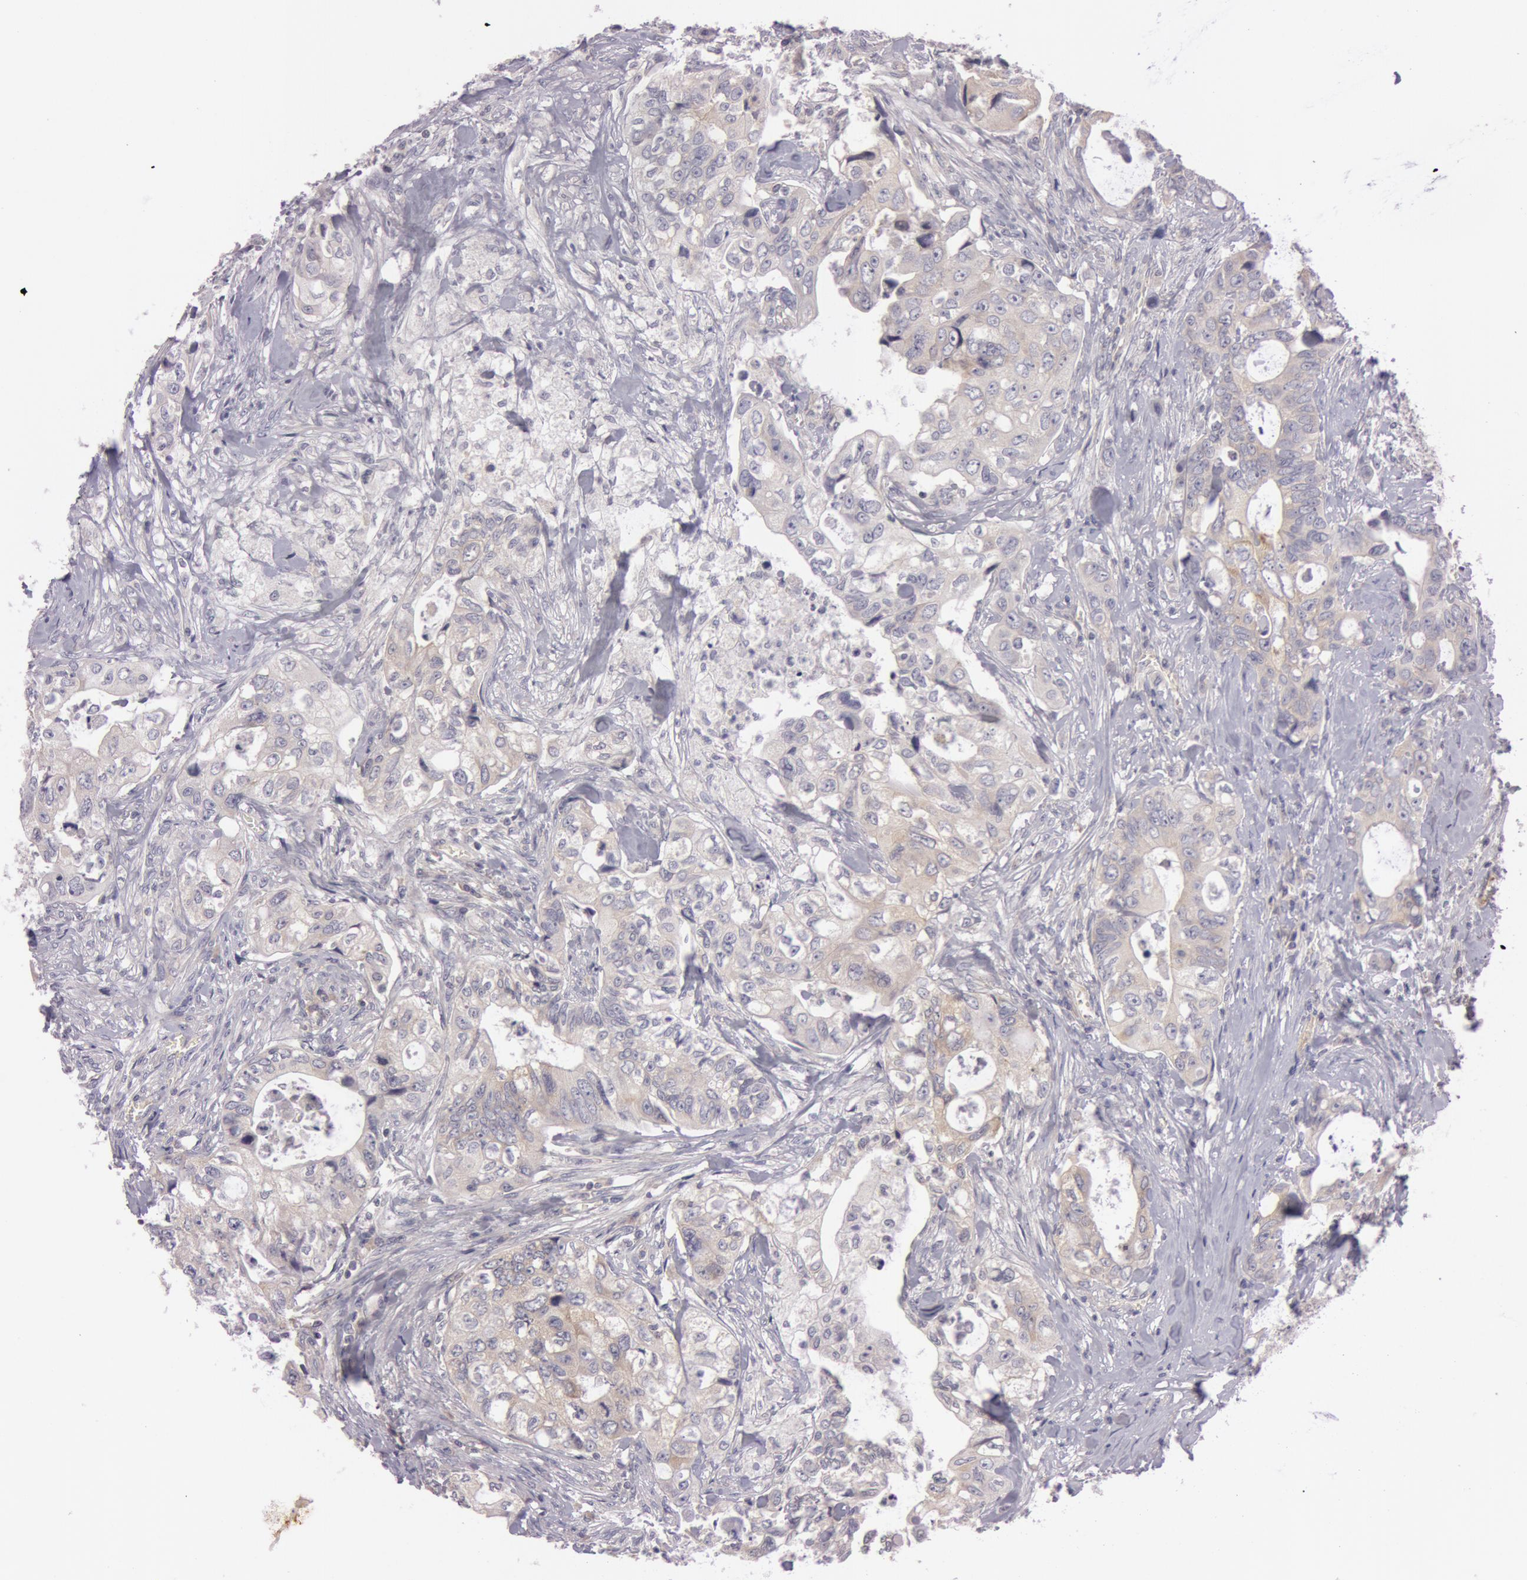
{"staining": {"intensity": "weak", "quantity": "25%-75%", "location": "cytoplasmic/membranous"}, "tissue": "colorectal cancer", "cell_type": "Tumor cells", "image_type": "cancer", "snomed": [{"axis": "morphology", "description": "Adenocarcinoma, NOS"}, {"axis": "topography", "description": "Rectum"}], "caption": "Weak cytoplasmic/membranous staining for a protein is appreciated in about 25%-75% of tumor cells of colorectal cancer (adenocarcinoma) using IHC.", "gene": "RALGAPA1", "patient": {"sex": "female", "age": 57}}